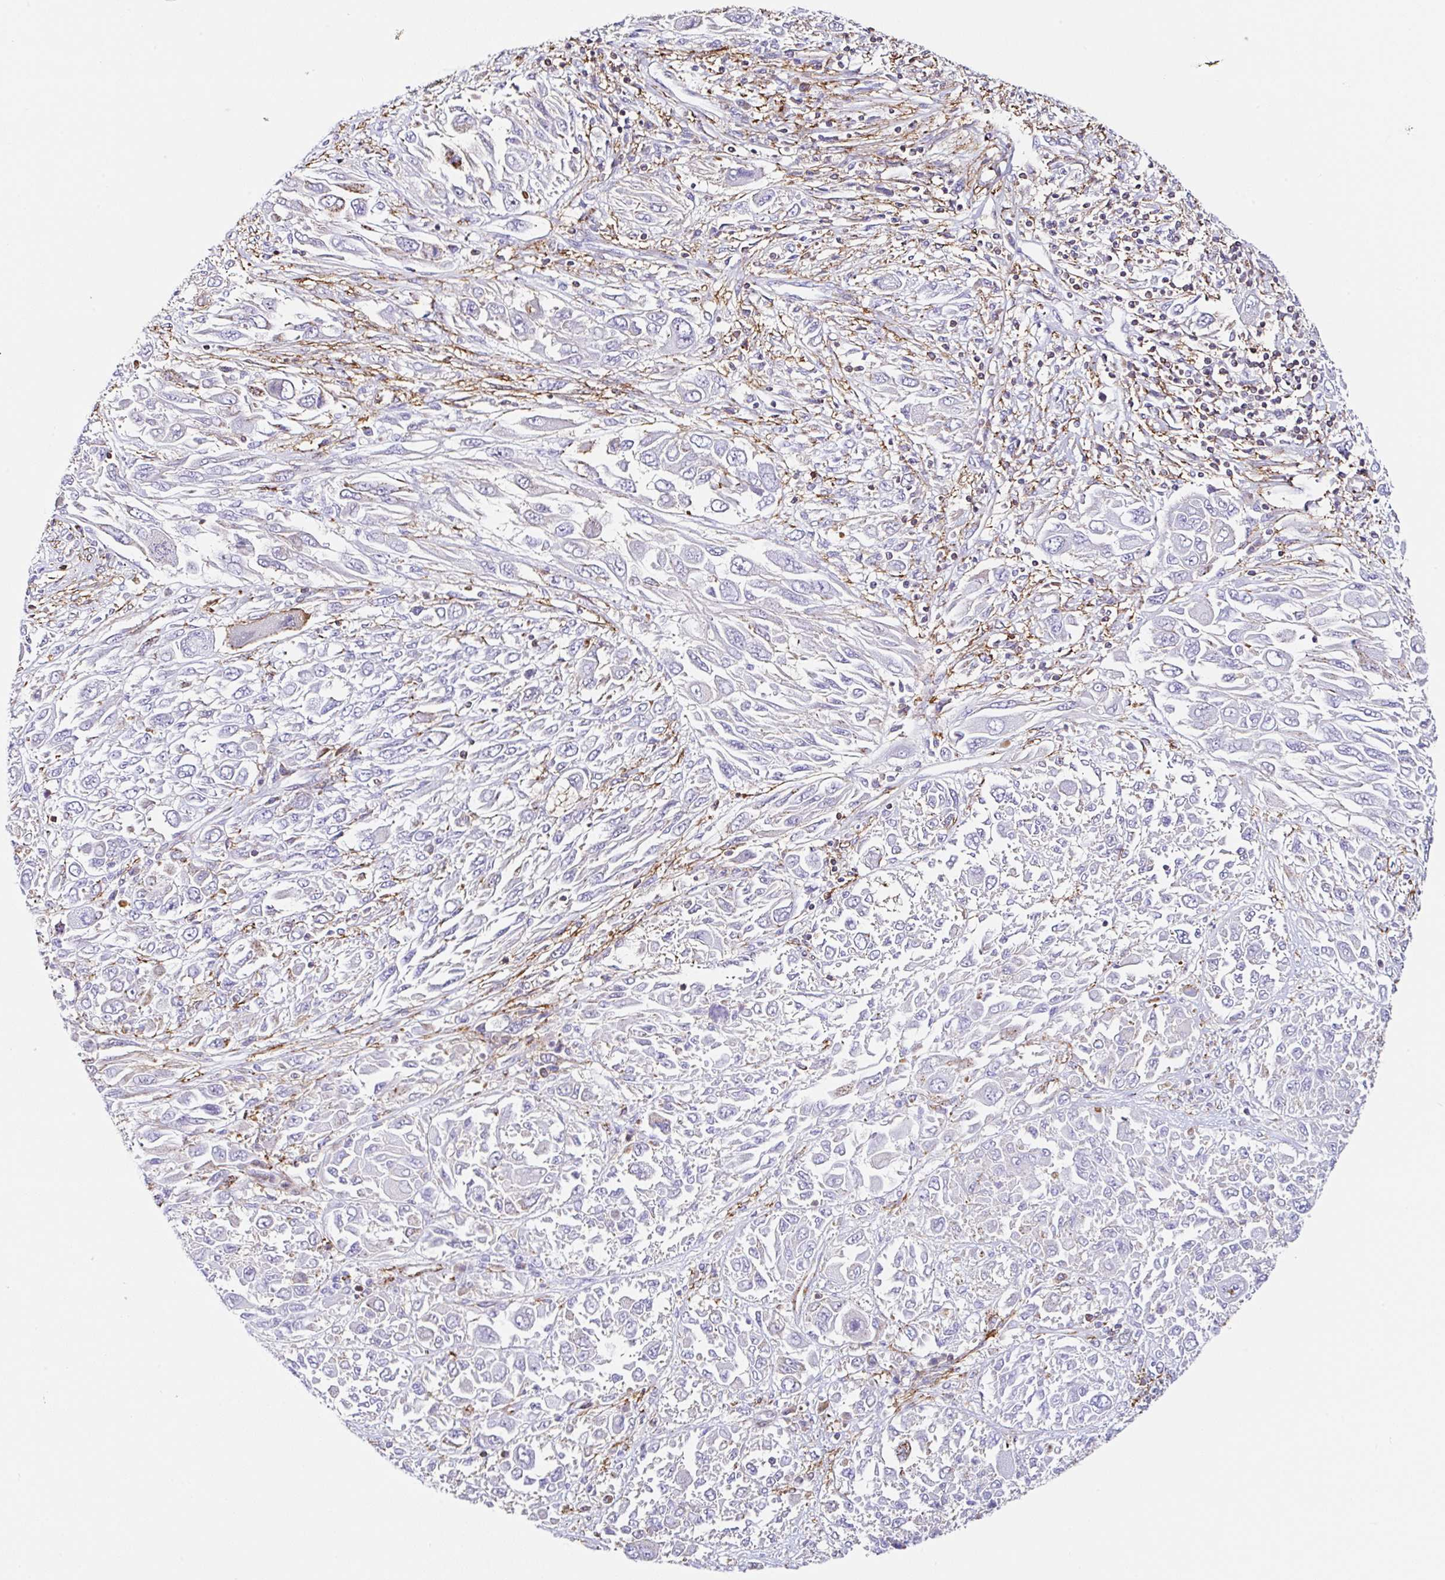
{"staining": {"intensity": "negative", "quantity": "none", "location": "none"}, "tissue": "melanoma", "cell_type": "Tumor cells", "image_type": "cancer", "snomed": [{"axis": "morphology", "description": "Malignant melanoma, NOS"}, {"axis": "topography", "description": "Skin"}], "caption": "The micrograph displays no staining of tumor cells in malignant melanoma.", "gene": "MTTP", "patient": {"sex": "female", "age": 91}}